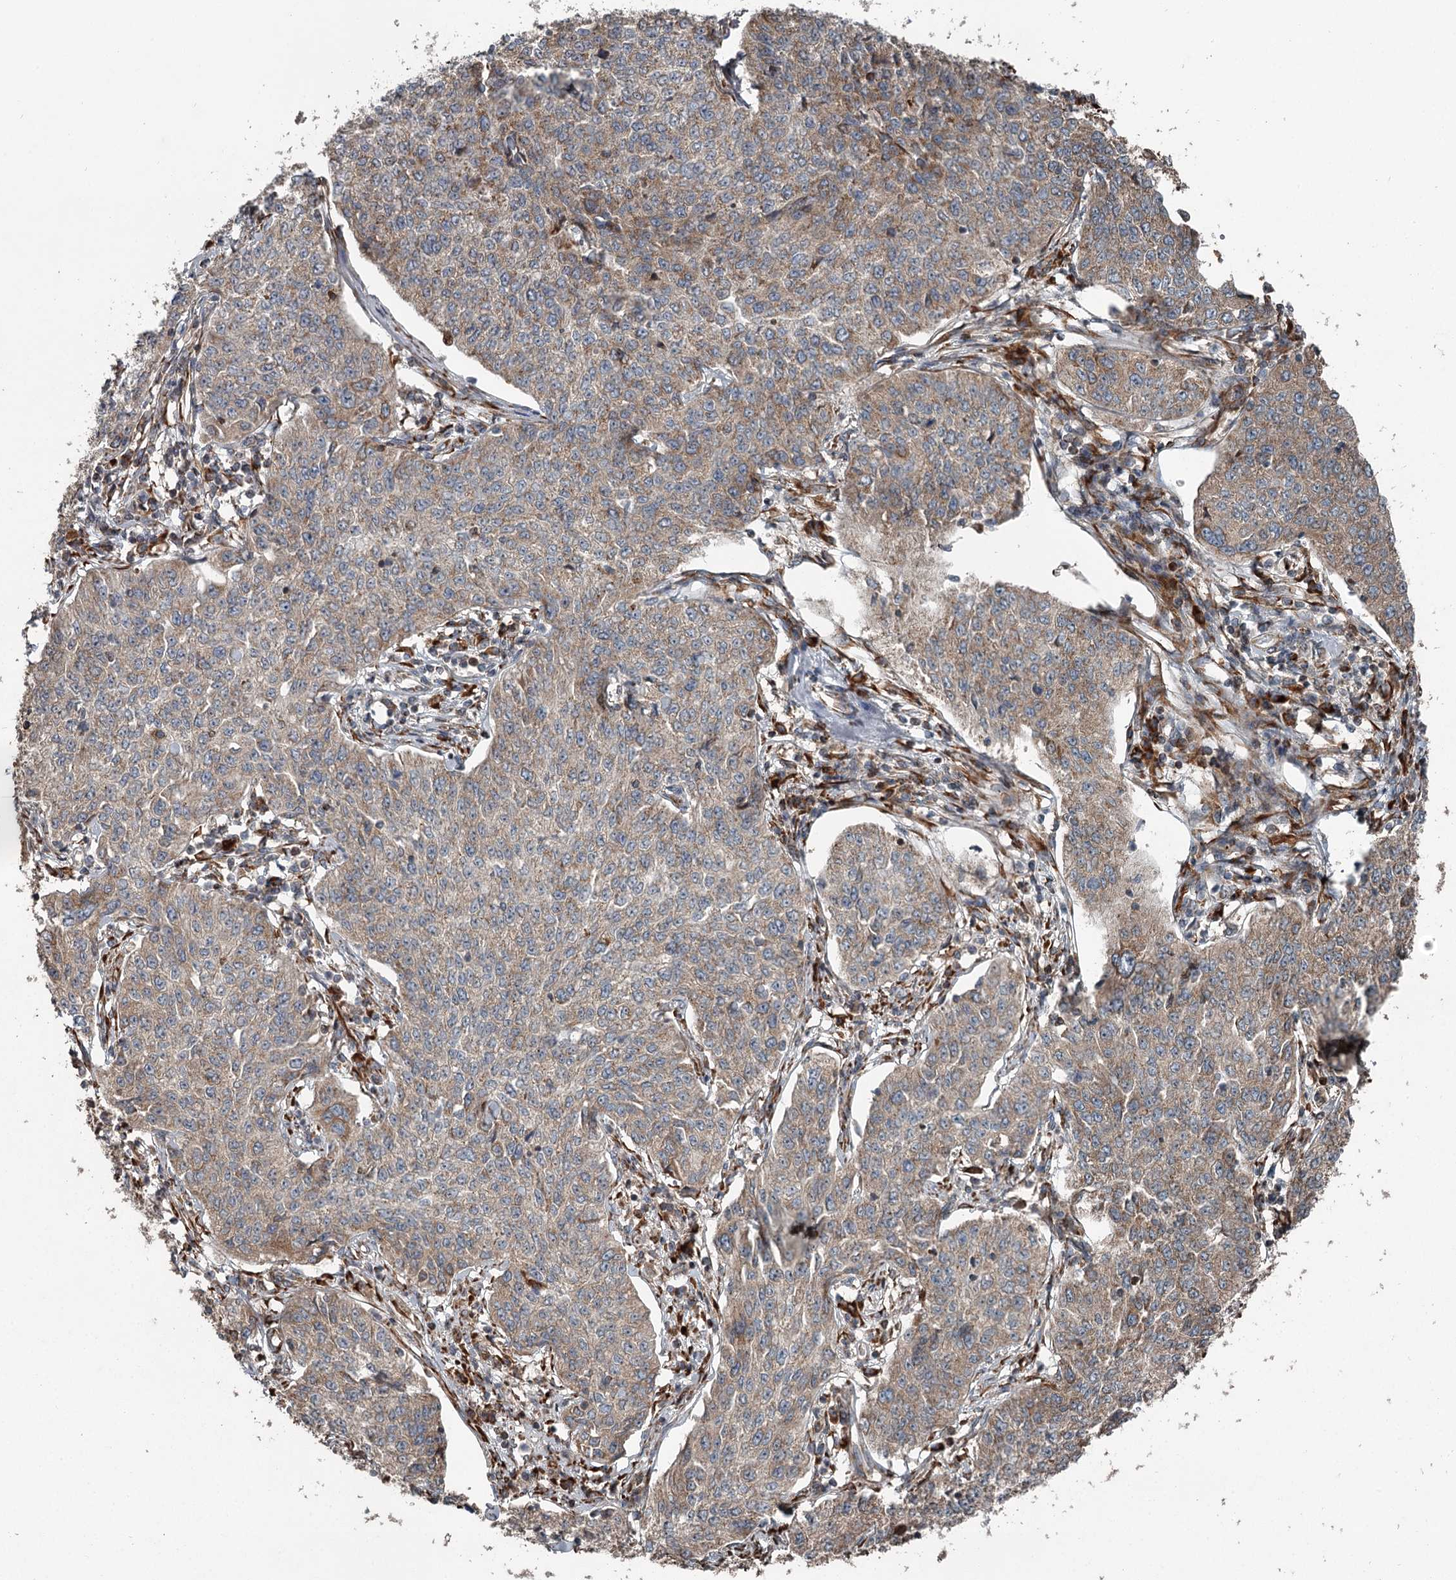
{"staining": {"intensity": "weak", "quantity": ">75%", "location": "cytoplasmic/membranous"}, "tissue": "cervical cancer", "cell_type": "Tumor cells", "image_type": "cancer", "snomed": [{"axis": "morphology", "description": "Squamous cell carcinoma, NOS"}, {"axis": "topography", "description": "Cervix"}], "caption": "Weak cytoplasmic/membranous staining is present in about >75% of tumor cells in squamous cell carcinoma (cervical).", "gene": "RASSF8", "patient": {"sex": "female", "age": 35}}